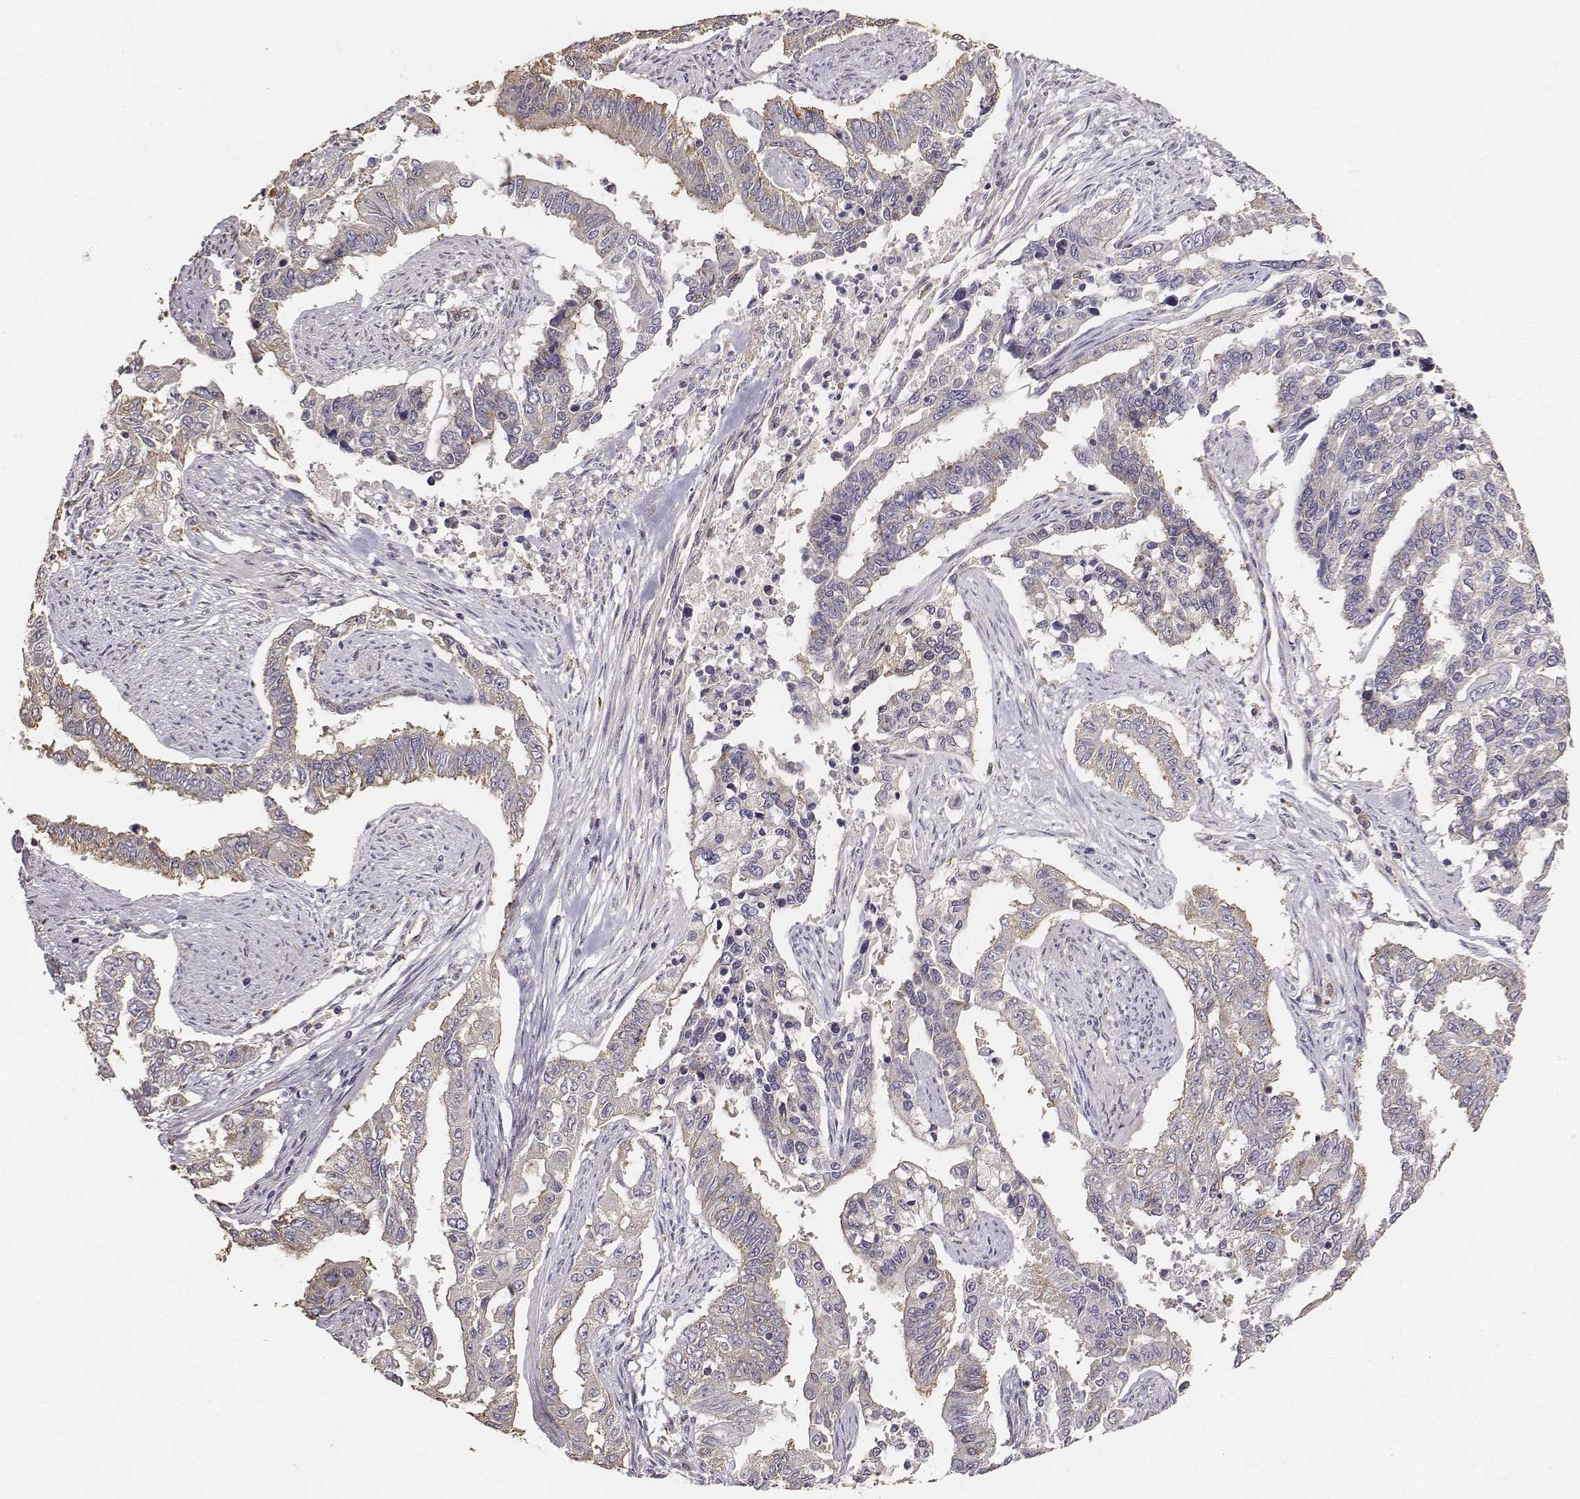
{"staining": {"intensity": "weak", "quantity": ">75%", "location": "cytoplasmic/membranous"}, "tissue": "endometrial cancer", "cell_type": "Tumor cells", "image_type": "cancer", "snomed": [{"axis": "morphology", "description": "Adenocarcinoma, NOS"}, {"axis": "topography", "description": "Uterus"}], "caption": "Immunohistochemical staining of adenocarcinoma (endometrial) reveals low levels of weak cytoplasmic/membranous staining in approximately >75% of tumor cells.", "gene": "AP1B1", "patient": {"sex": "female", "age": 59}}